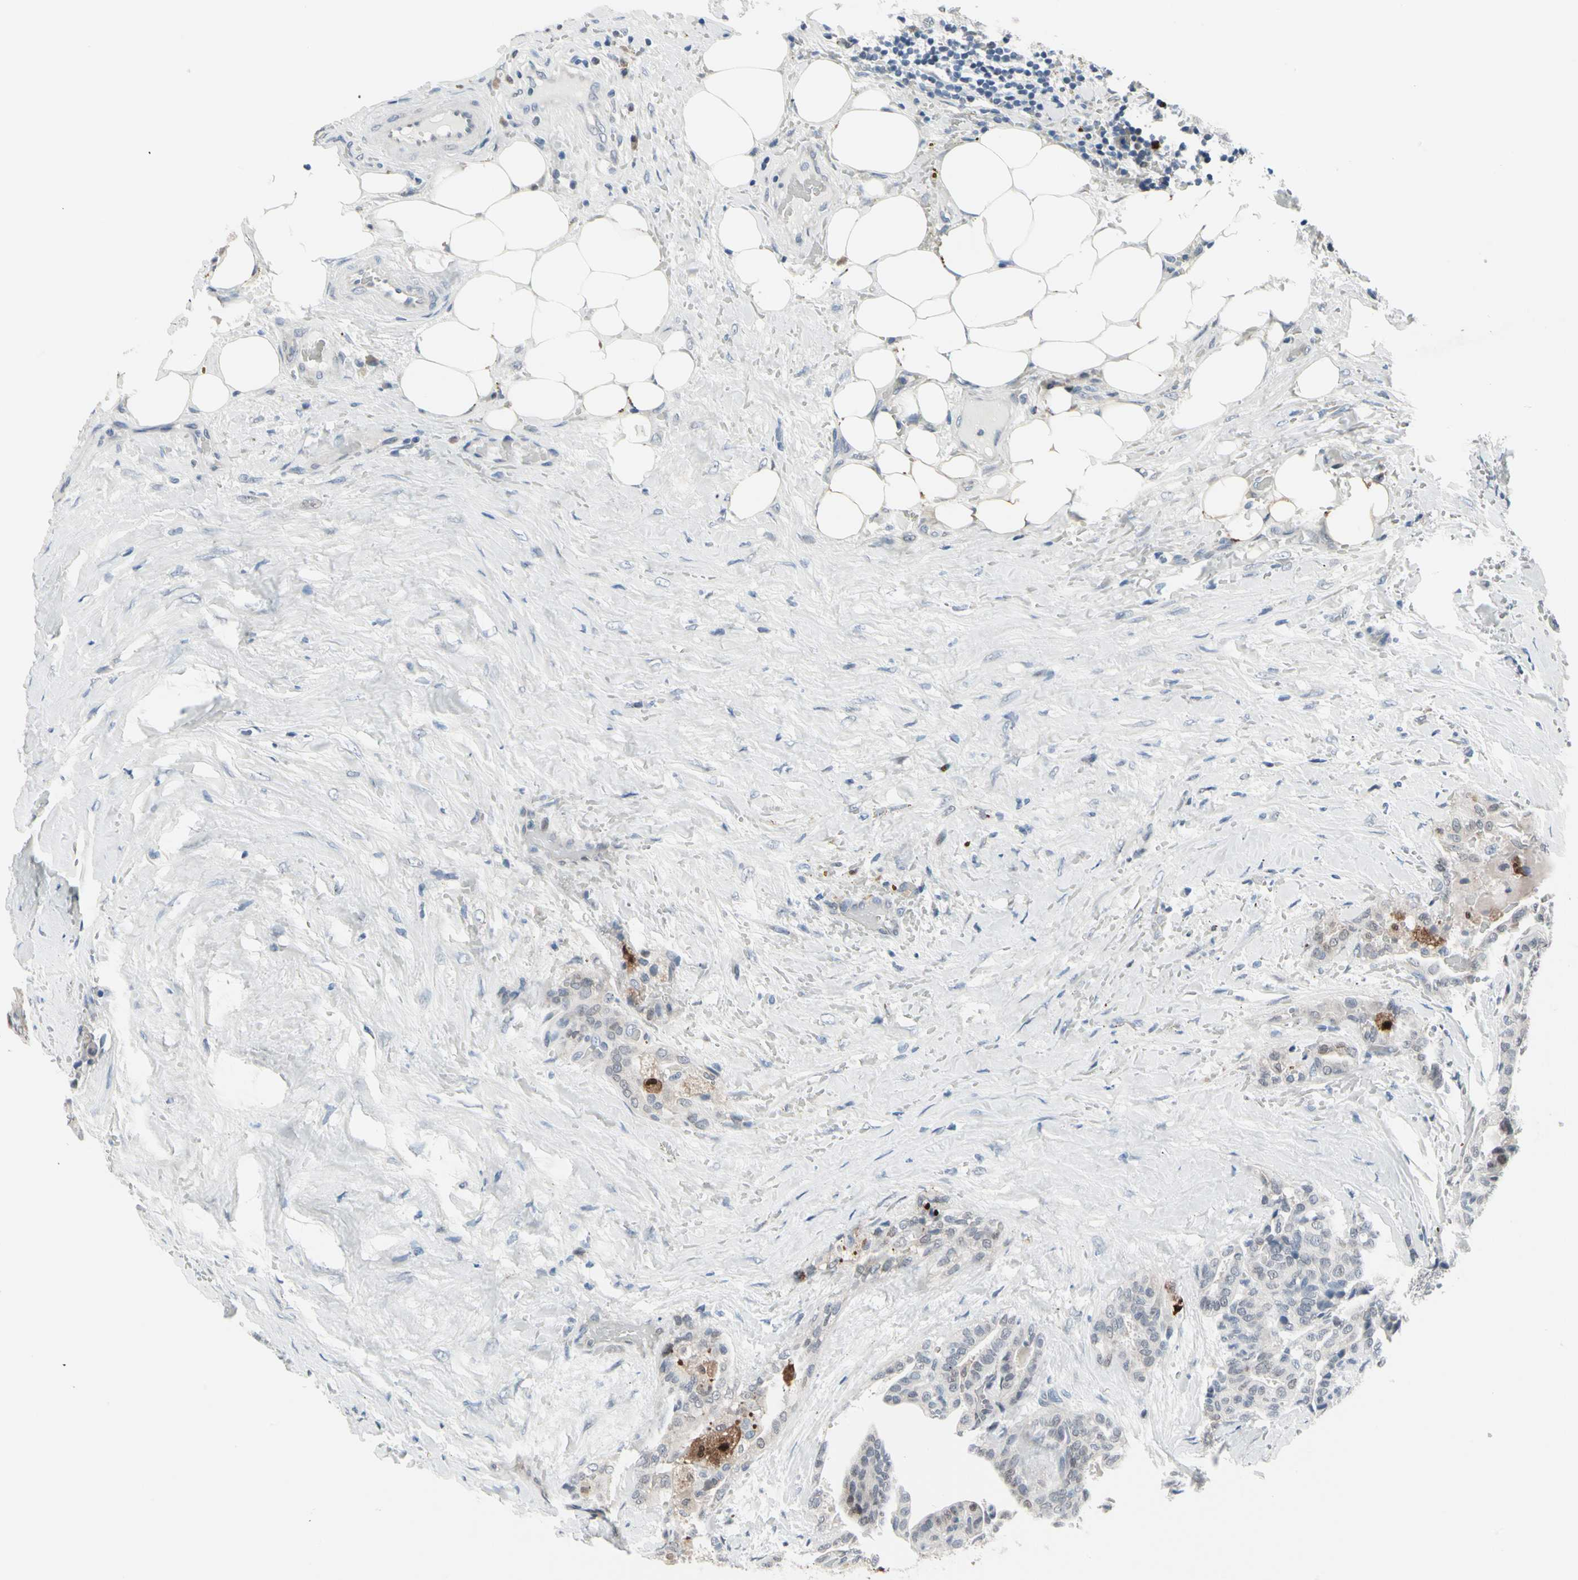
{"staining": {"intensity": "negative", "quantity": "none", "location": "none"}, "tissue": "thyroid cancer", "cell_type": "Tumor cells", "image_type": "cancer", "snomed": [{"axis": "morphology", "description": "Papillary adenocarcinoma, NOS"}, {"axis": "topography", "description": "Thyroid gland"}], "caption": "DAB immunohistochemical staining of thyroid papillary adenocarcinoma displays no significant expression in tumor cells. (DAB IHC, high magnification).", "gene": "TXN", "patient": {"sex": "male", "age": 77}}